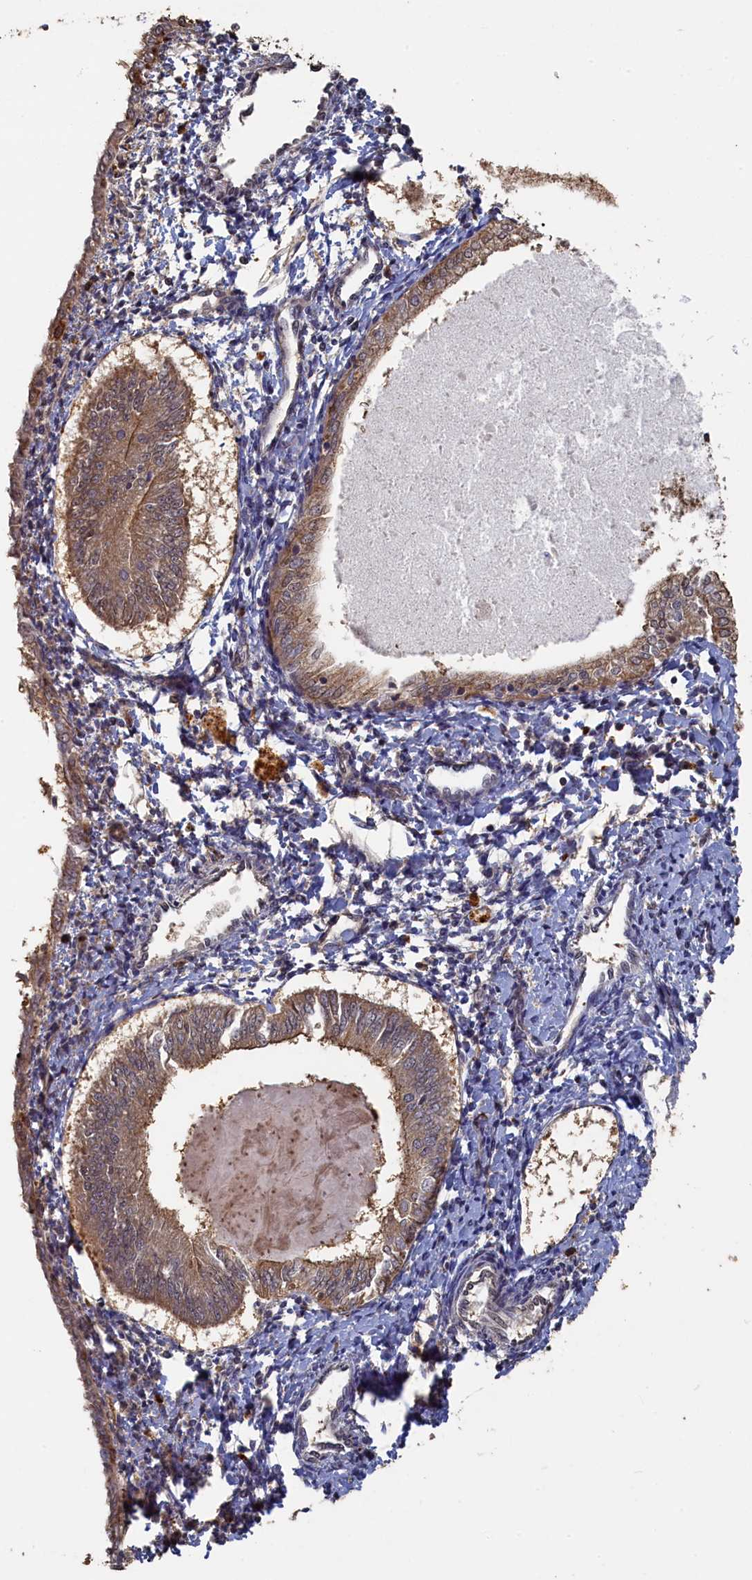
{"staining": {"intensity": "moderate", "quantity": ">75%", "location": "cytoplasmic/membranous"}, "tissue": "endometrial cancer", "cell_type": "Tumor cells", "image_type": "cancer", "snomed": [{"axis": "morphology", "description": "Adenocarcinoma, NOS"}, {"axis": "topography", "description": "Endometrium"}], "caption": "About >75% of tumor cells in human endometrial adenocarcinoma reveal moderate cytoplasmic/membranous protein positivity as visualized by brown immunohistochemical staining.", "gene": "UCHL3", "patient": {"sex": "female", "age": 58}}